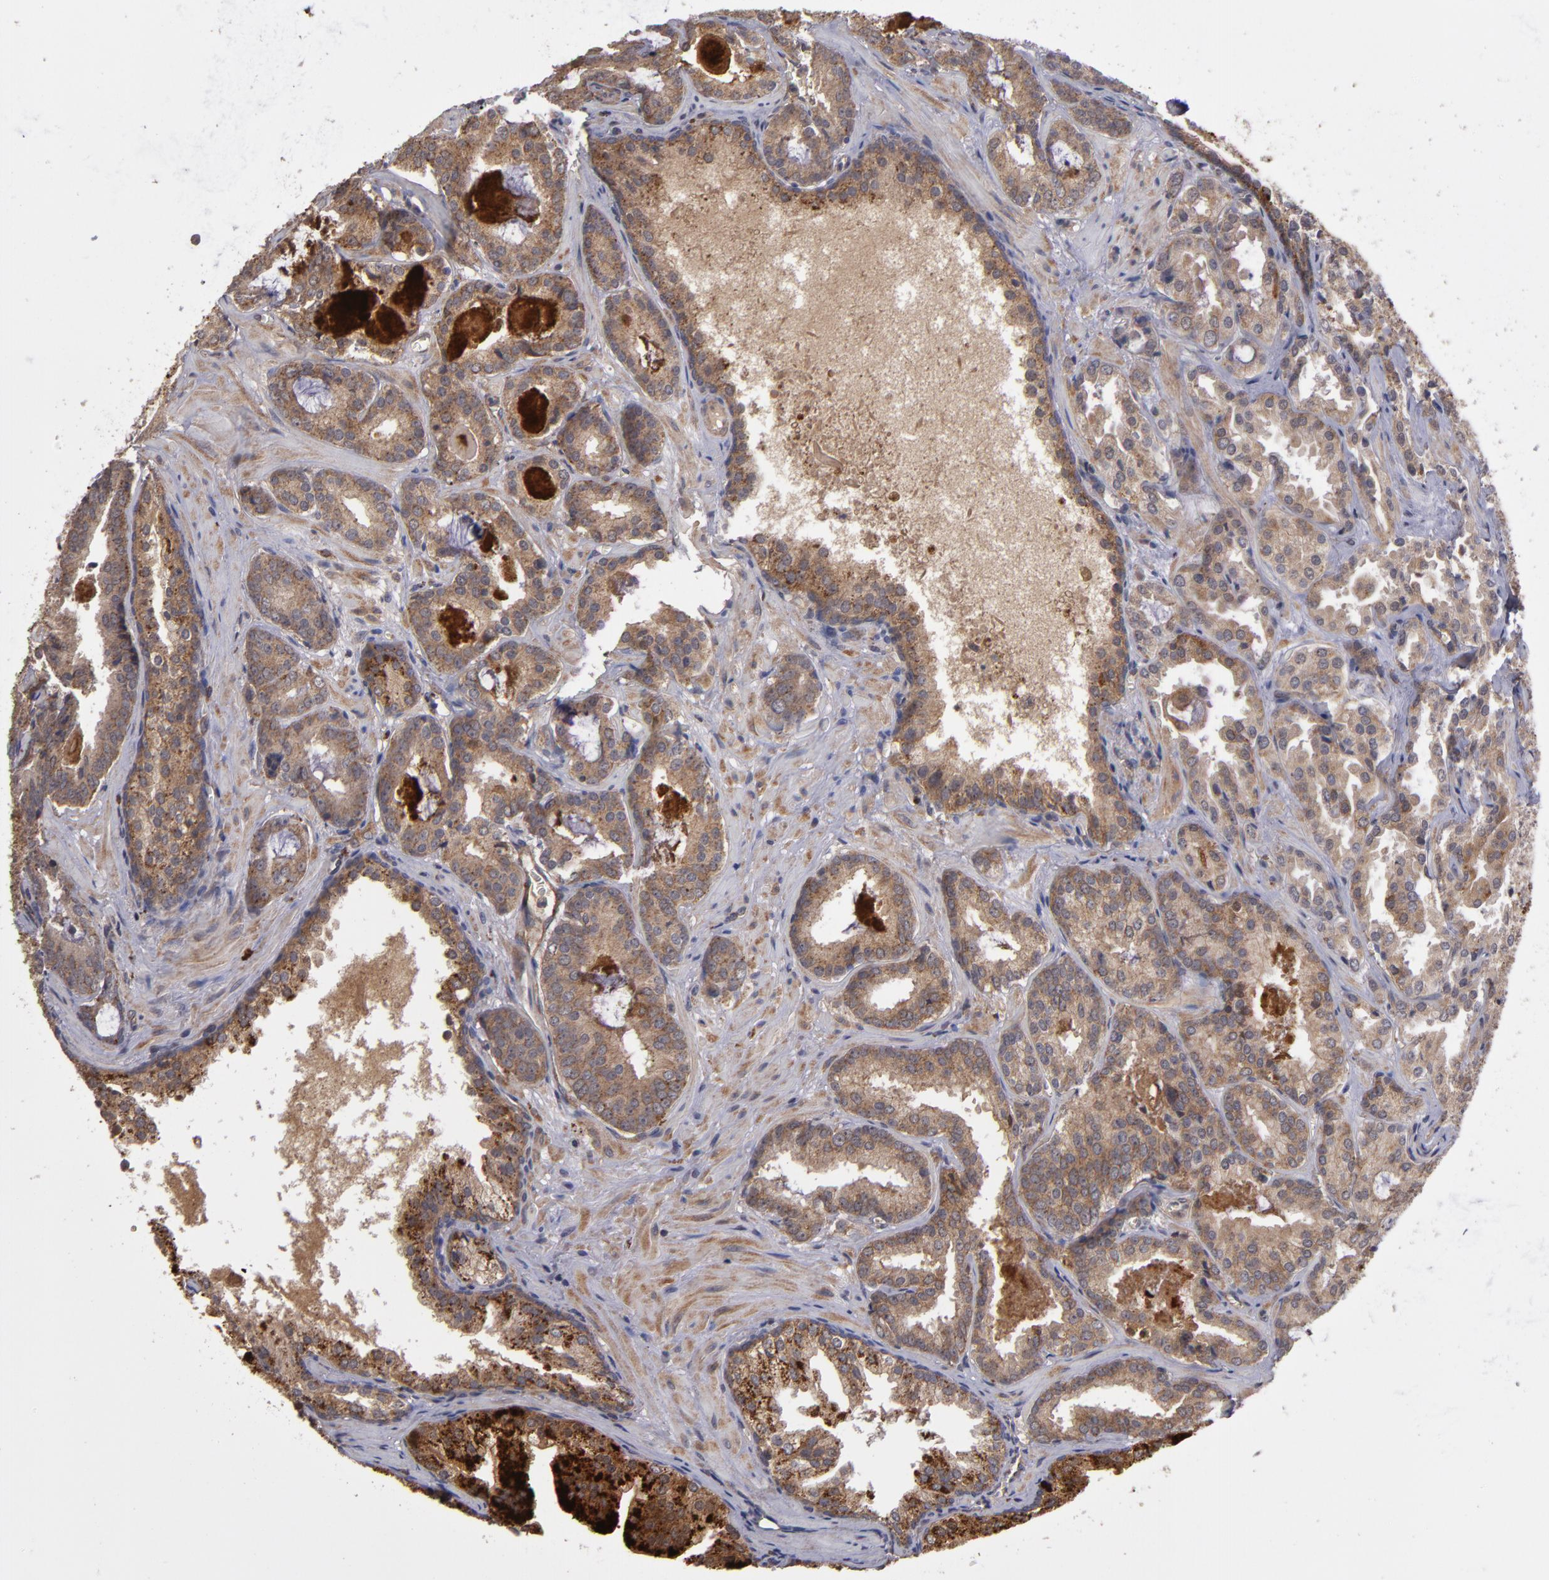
{"staining": {"intensity": "moderate", "quantity": ">75%", "location": "cytoplasmic/membranous"}, "tissue": "prostate cancer", "cell_type": "Tumor cells", "image_type": "cancer", "snomed": [{"axis": "morphology", "description": "Adenocarcinoma, Medium grade"}, {"axis": "topography", "description": "Prostate"}], "caption": "Protein expression analysis of human prostate adenocarcinoma (medium-grade) reveals moderate cytoplasmic/membranous expression in approximately >75% of tumor cells.", "gene": "CTSO", "patient": {"sex": "male", "age": 64}}